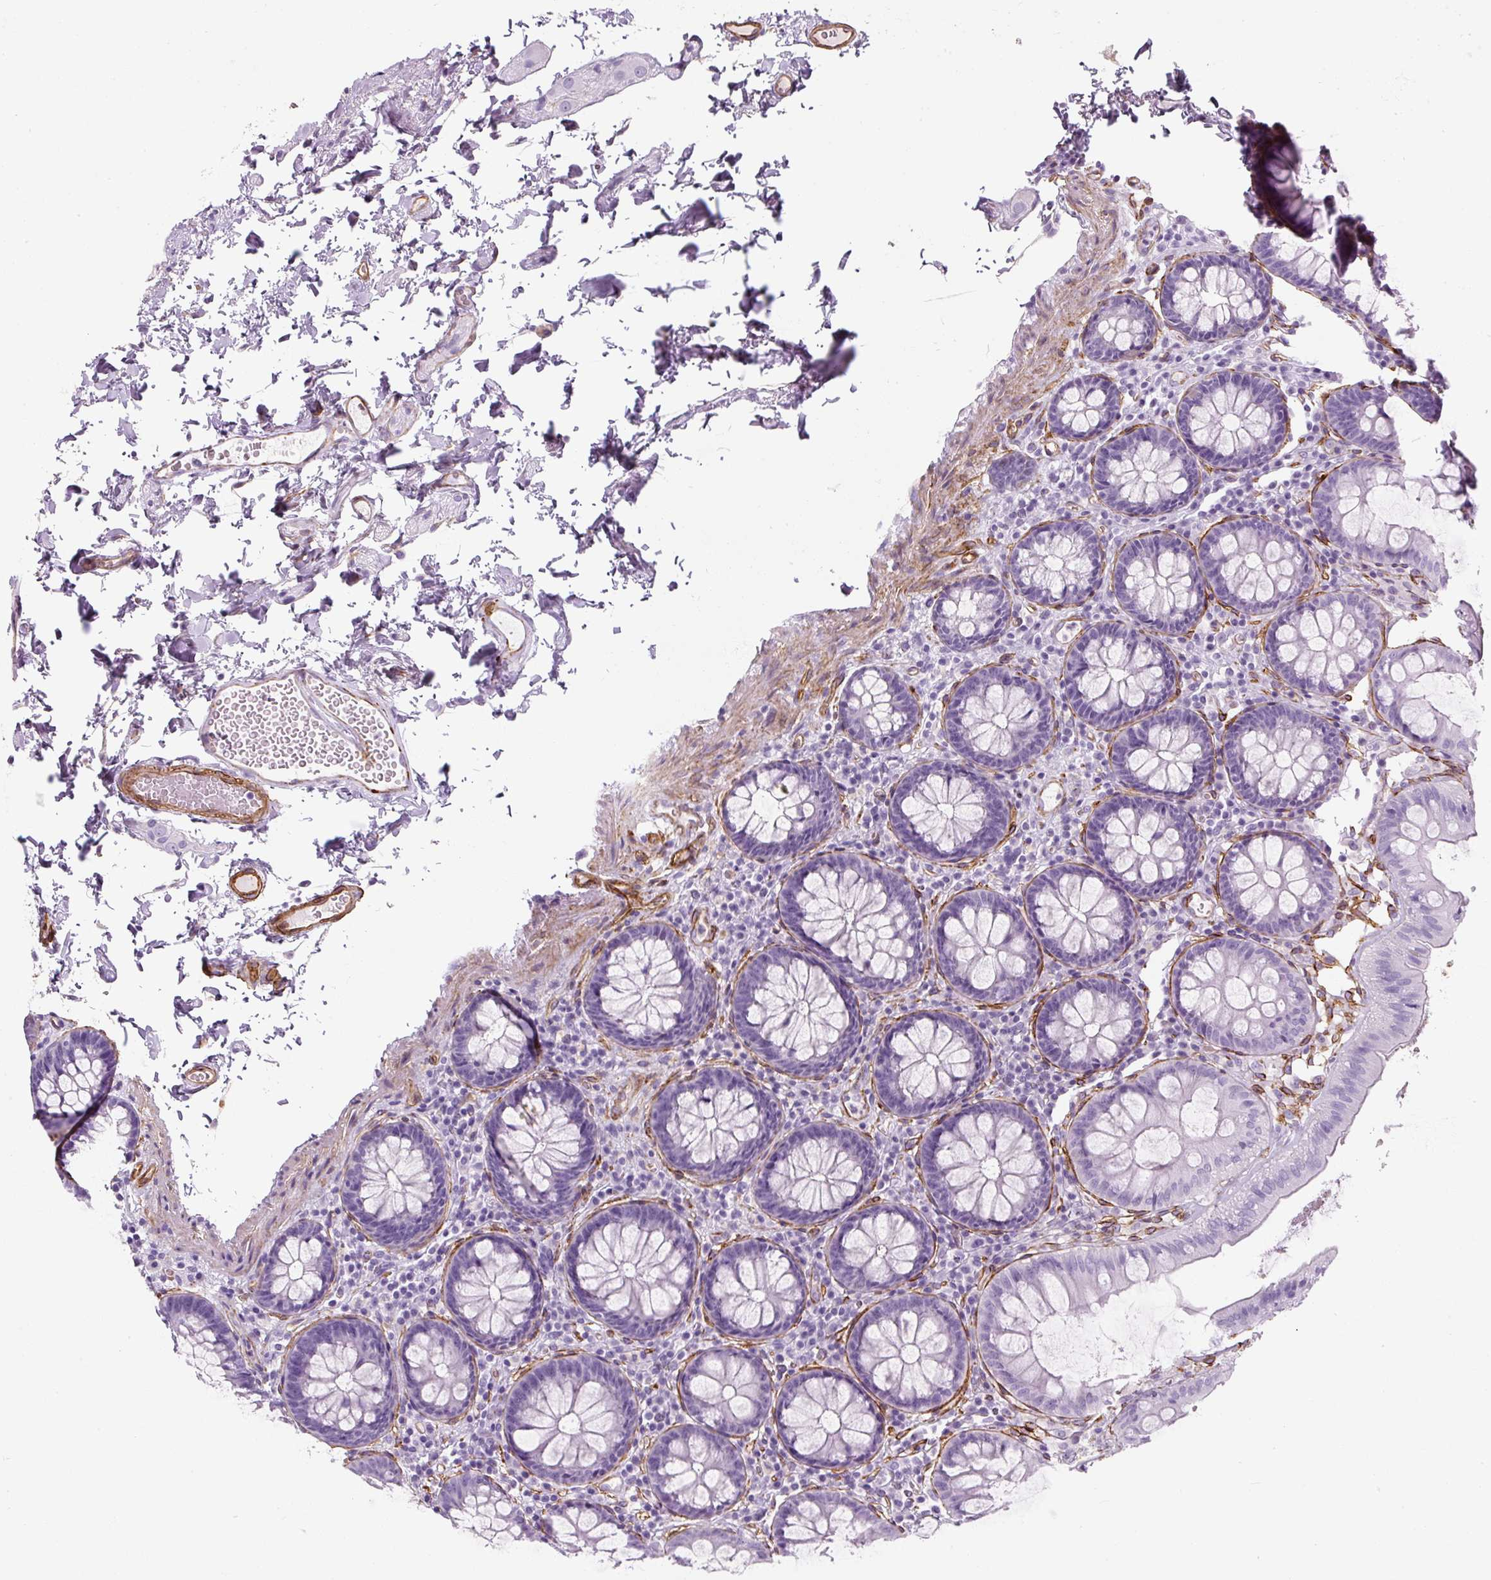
{"staining": {"intensity": "negative", "quantity": "none", "location": "none"}, "tissue": "colon", "cell_type": "Endothelial cells", "image_type": "normal", "snomed": [{"axis": "morphology", "description": "Normal tissue, NOS"}, {"axis": "topography", "description": "Colon"}, {"axis": "topography", "description": "Peripheral nerve tissue"}], "caption": "Normal colon was stained to show a protein in brown. There is no significant expression in endothelial cells.", "gene": "CAVIN3", "patient": {"sex": "male", "age": 84}}